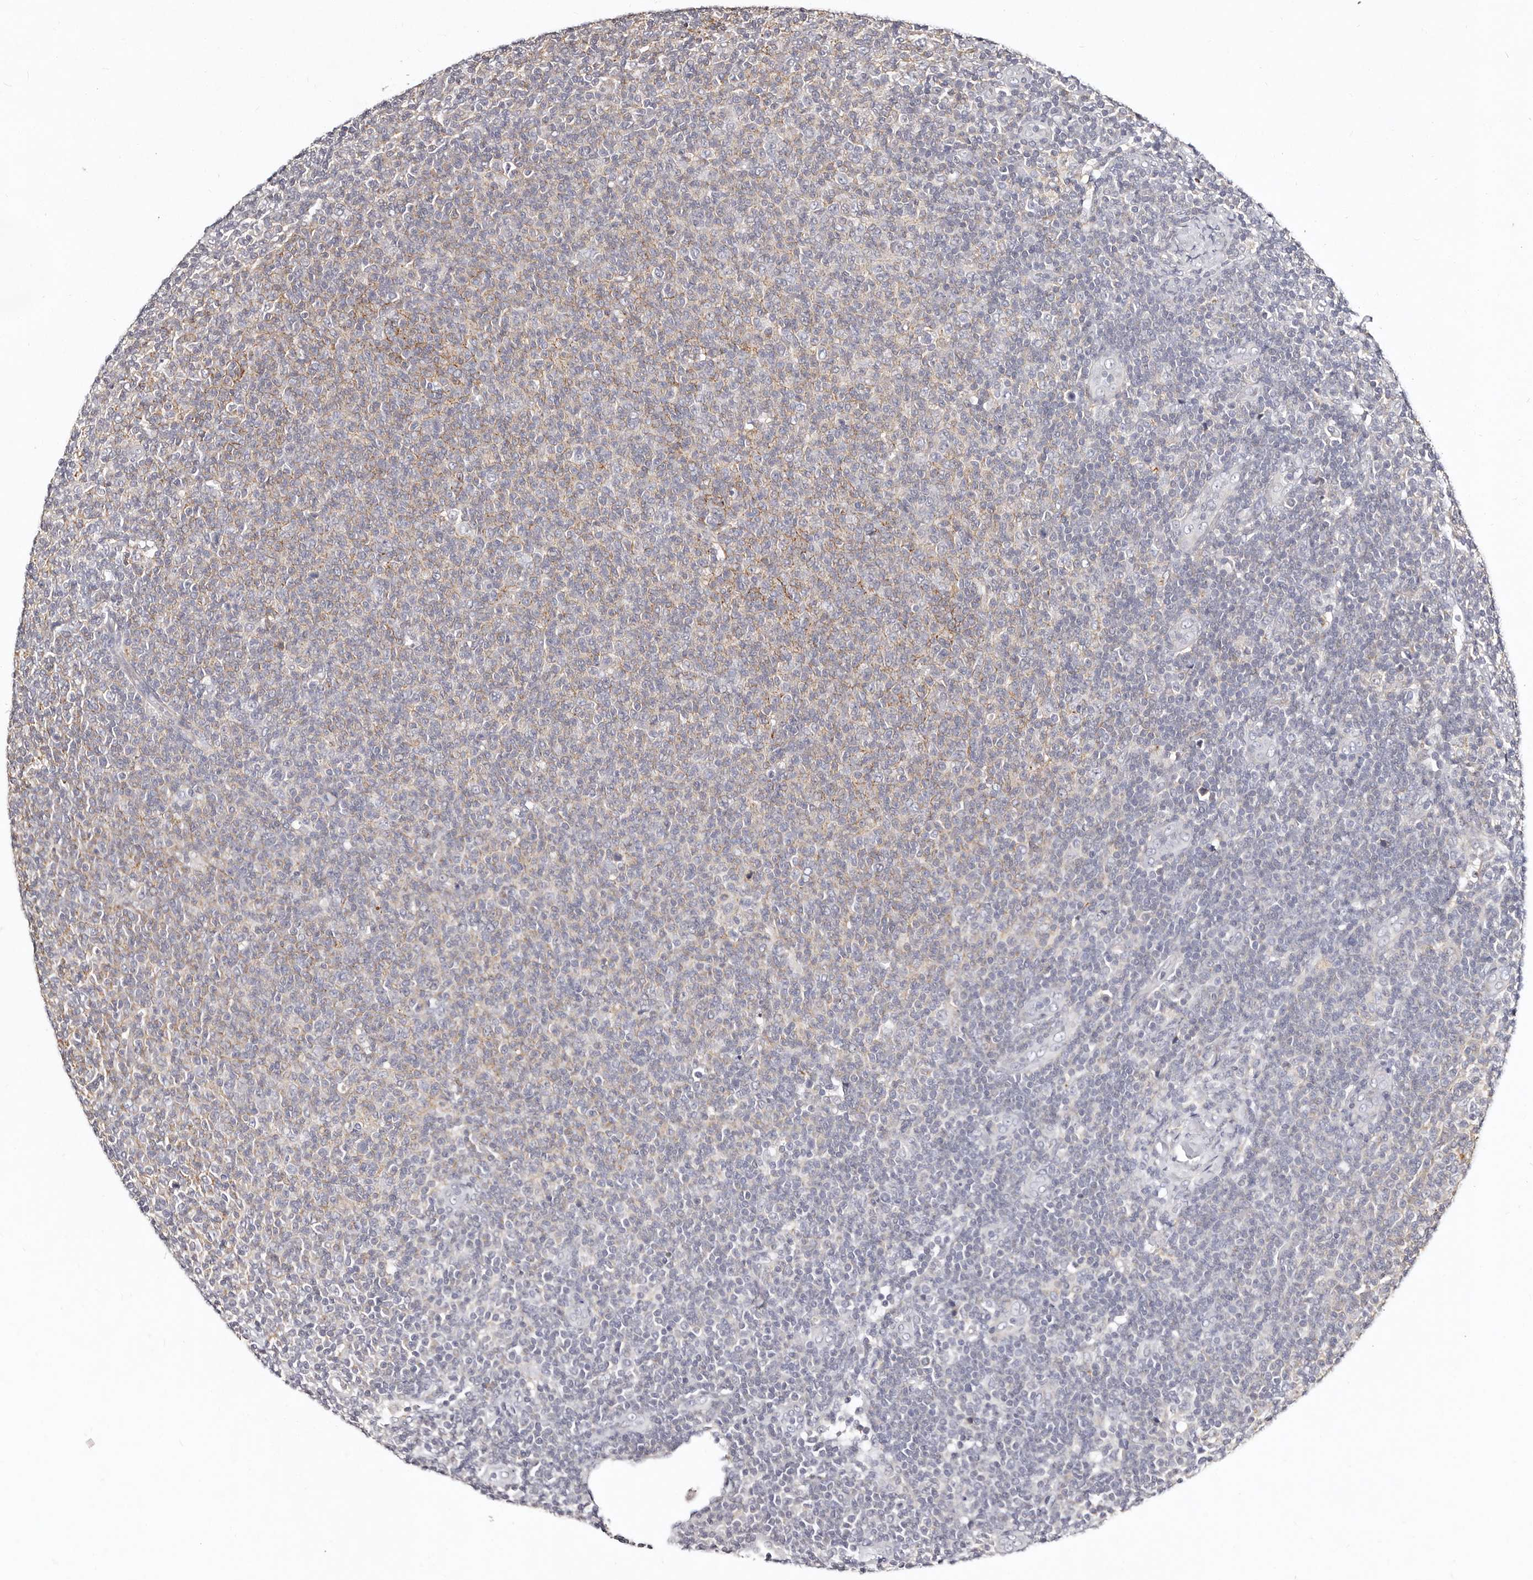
{"staining": {"intensity": "negative", "quantity": "none", "location": "none"}, "tissue": "lymphoma", "cell_type": "Tumor cells", "image_type": "cancer", "snomed": [{"axis": "morphology", "description": "Malignant lymphoma, non-Hodgkin's type, Low grade"}, {"axis": "topography", "description": "Lymph node"}], "caption": "This is an immunohistochemistry (IHC) micrograph of human low-grade malignant lymphoma, non-Hodgkin's type. There is no expression in tumor cells.", "gene": "MRPS33", "patient": {"sex": "male", "age": 66}}